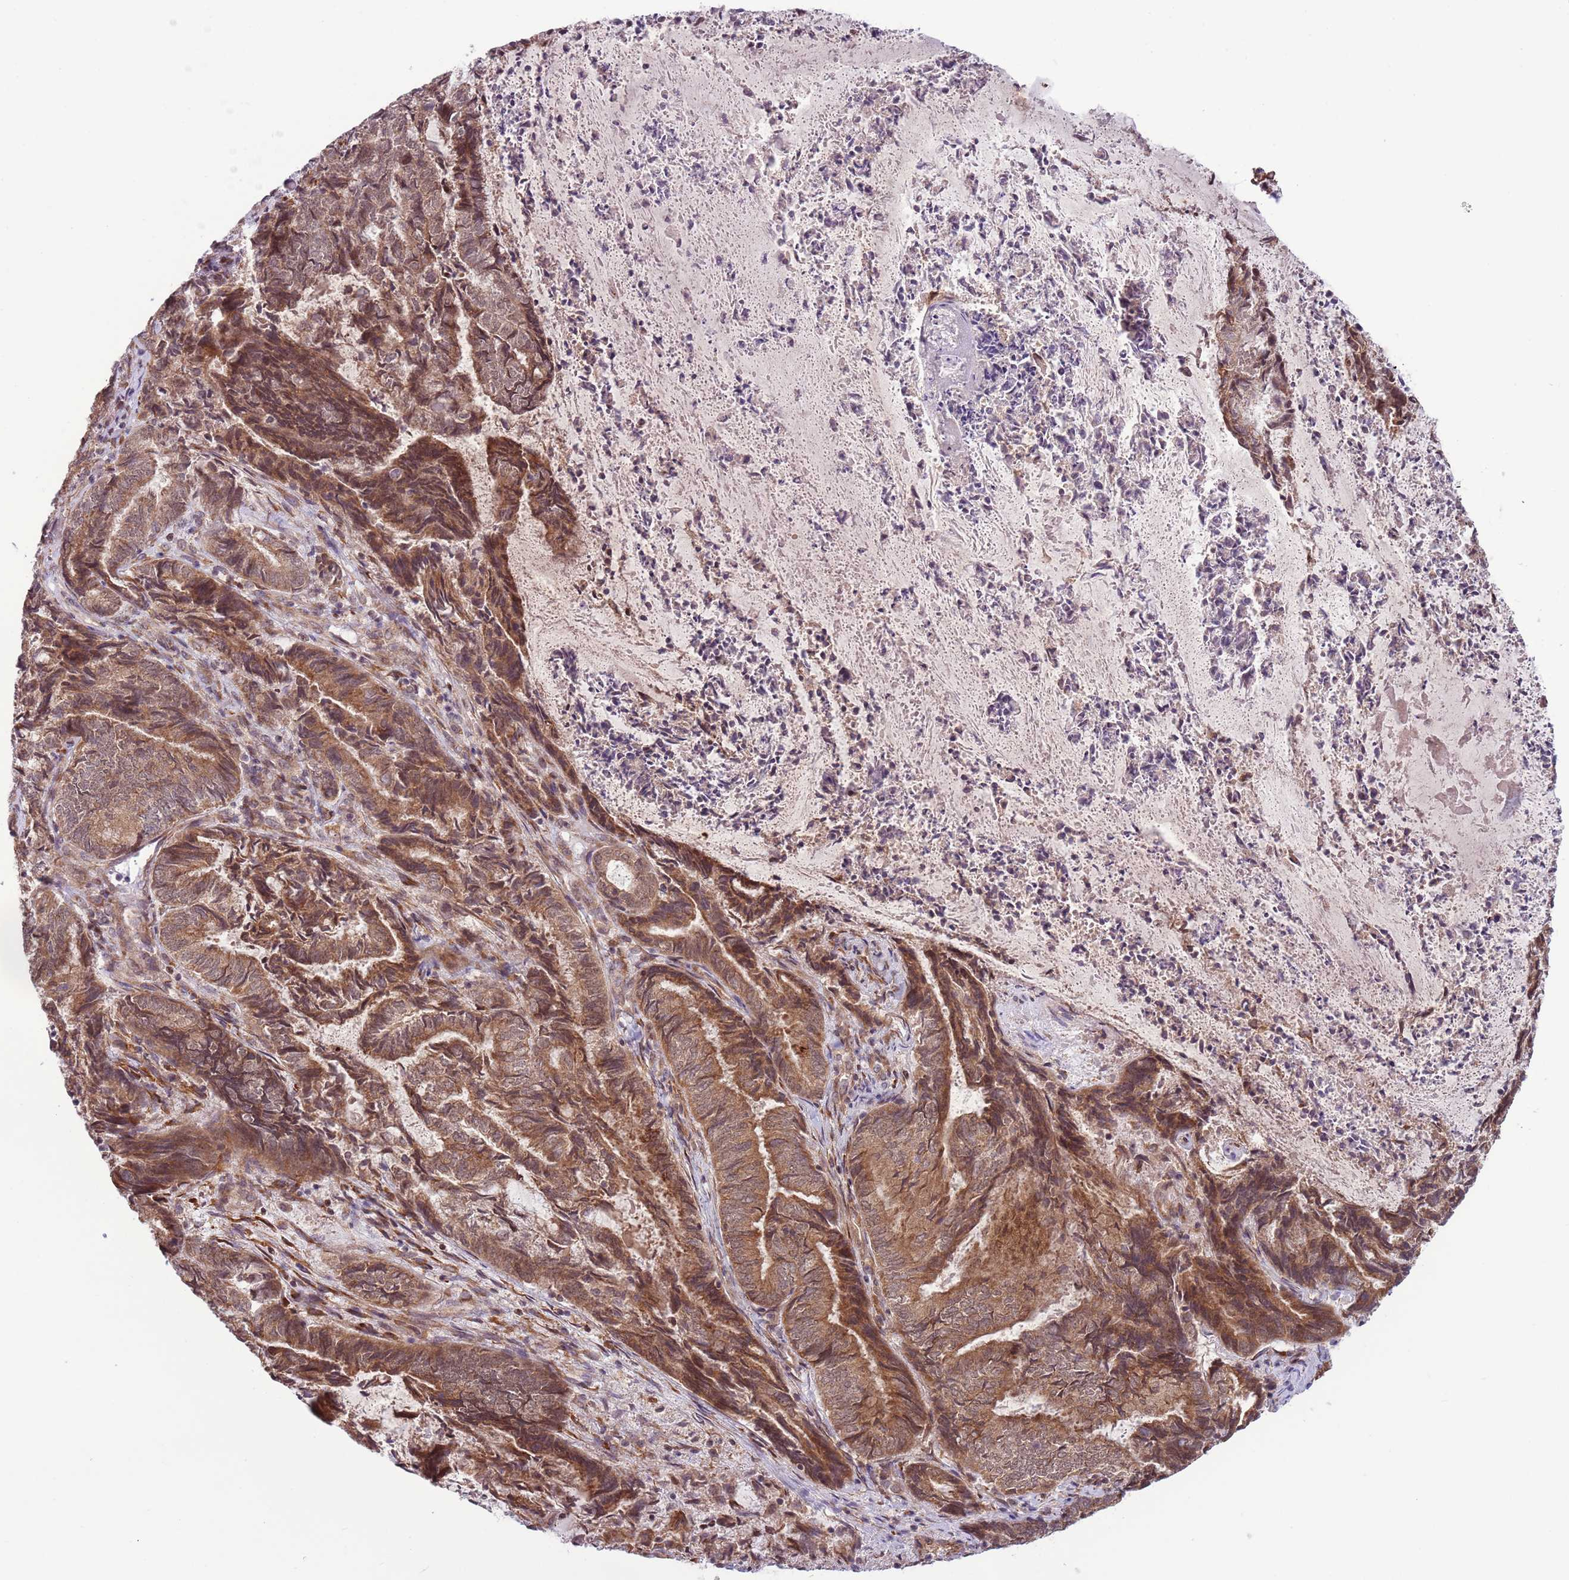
{"staining": {"intensity": "moderate", "quantity": ">75%", "location": "cytoplasmic/membranous"}, "tissue": "endometrial cancer", "cell_type": "Tumor cells", "image_type": "cancer", "snomed": [{"axis": "morphology", "description": "Adenocarcinoma, NOS"}, {"axis": "topography", "description": "Endometrium"}], "caption": "Approximately >75% of tumor cells in human endometrial cancer reveal moderate cytoplasmic/membranous protein staining as visualized by brown immunohistochemical staining.", "gene": "DCAF4", "patient": {"sex": "female", "age": 80}}